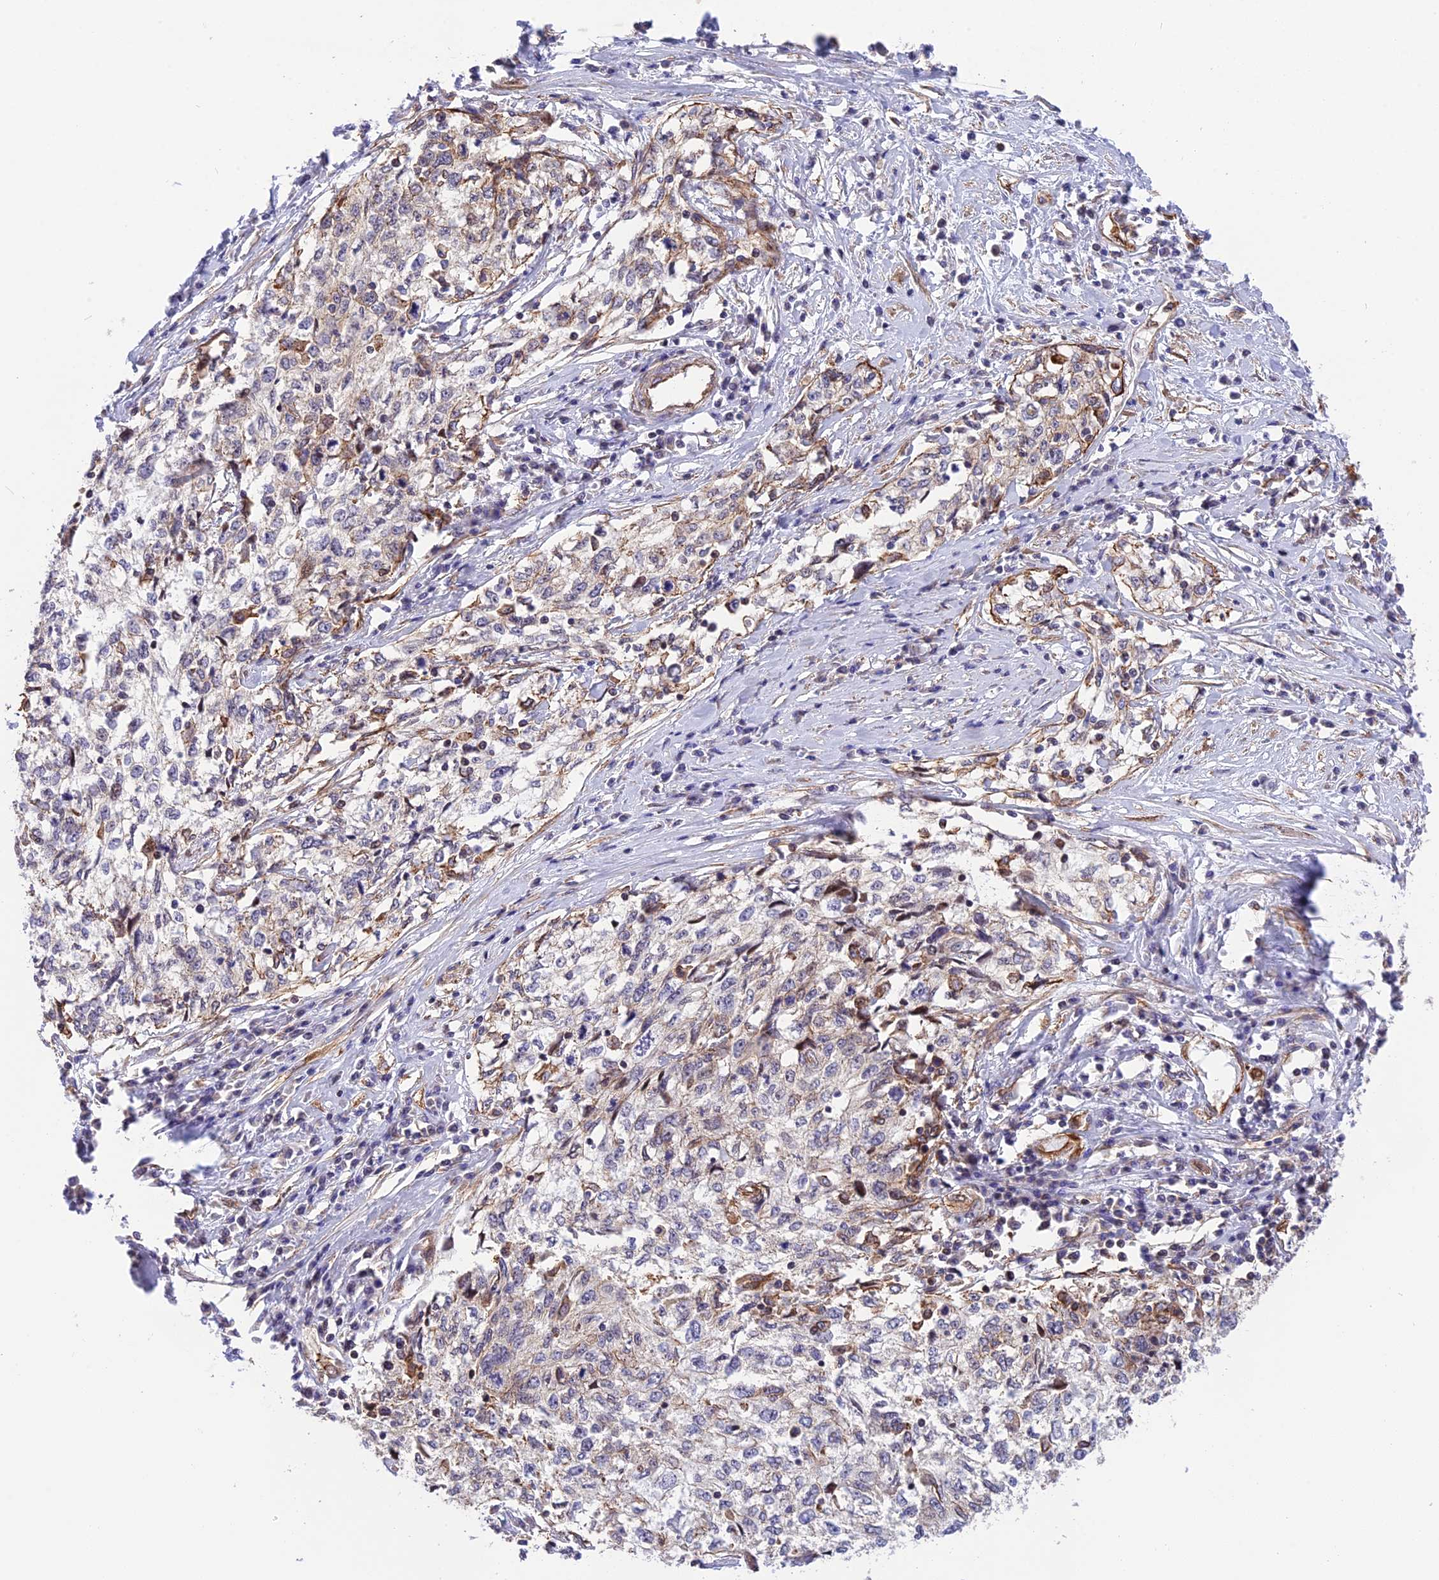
{"staining": {"intensity": "negative", "quantity": "none", "location": "none"}, "tissue": "cervical cancer", "cell_type": "Tumor cells", "image_type": "cancer", "snomed": [{"axis": "morphology", "description": "Squamous cell carcinoma, NOS"}, {"axis": "topography", "description": "Cervix"}], "caption": "Squamous cell carcinoma (cervical) stained for a protein using immunohistochemistry (IHC) demonstrates no positivity tumor cells.", "gene": "R3HDM4", "patient": {"sex": "female", "age": 57}}